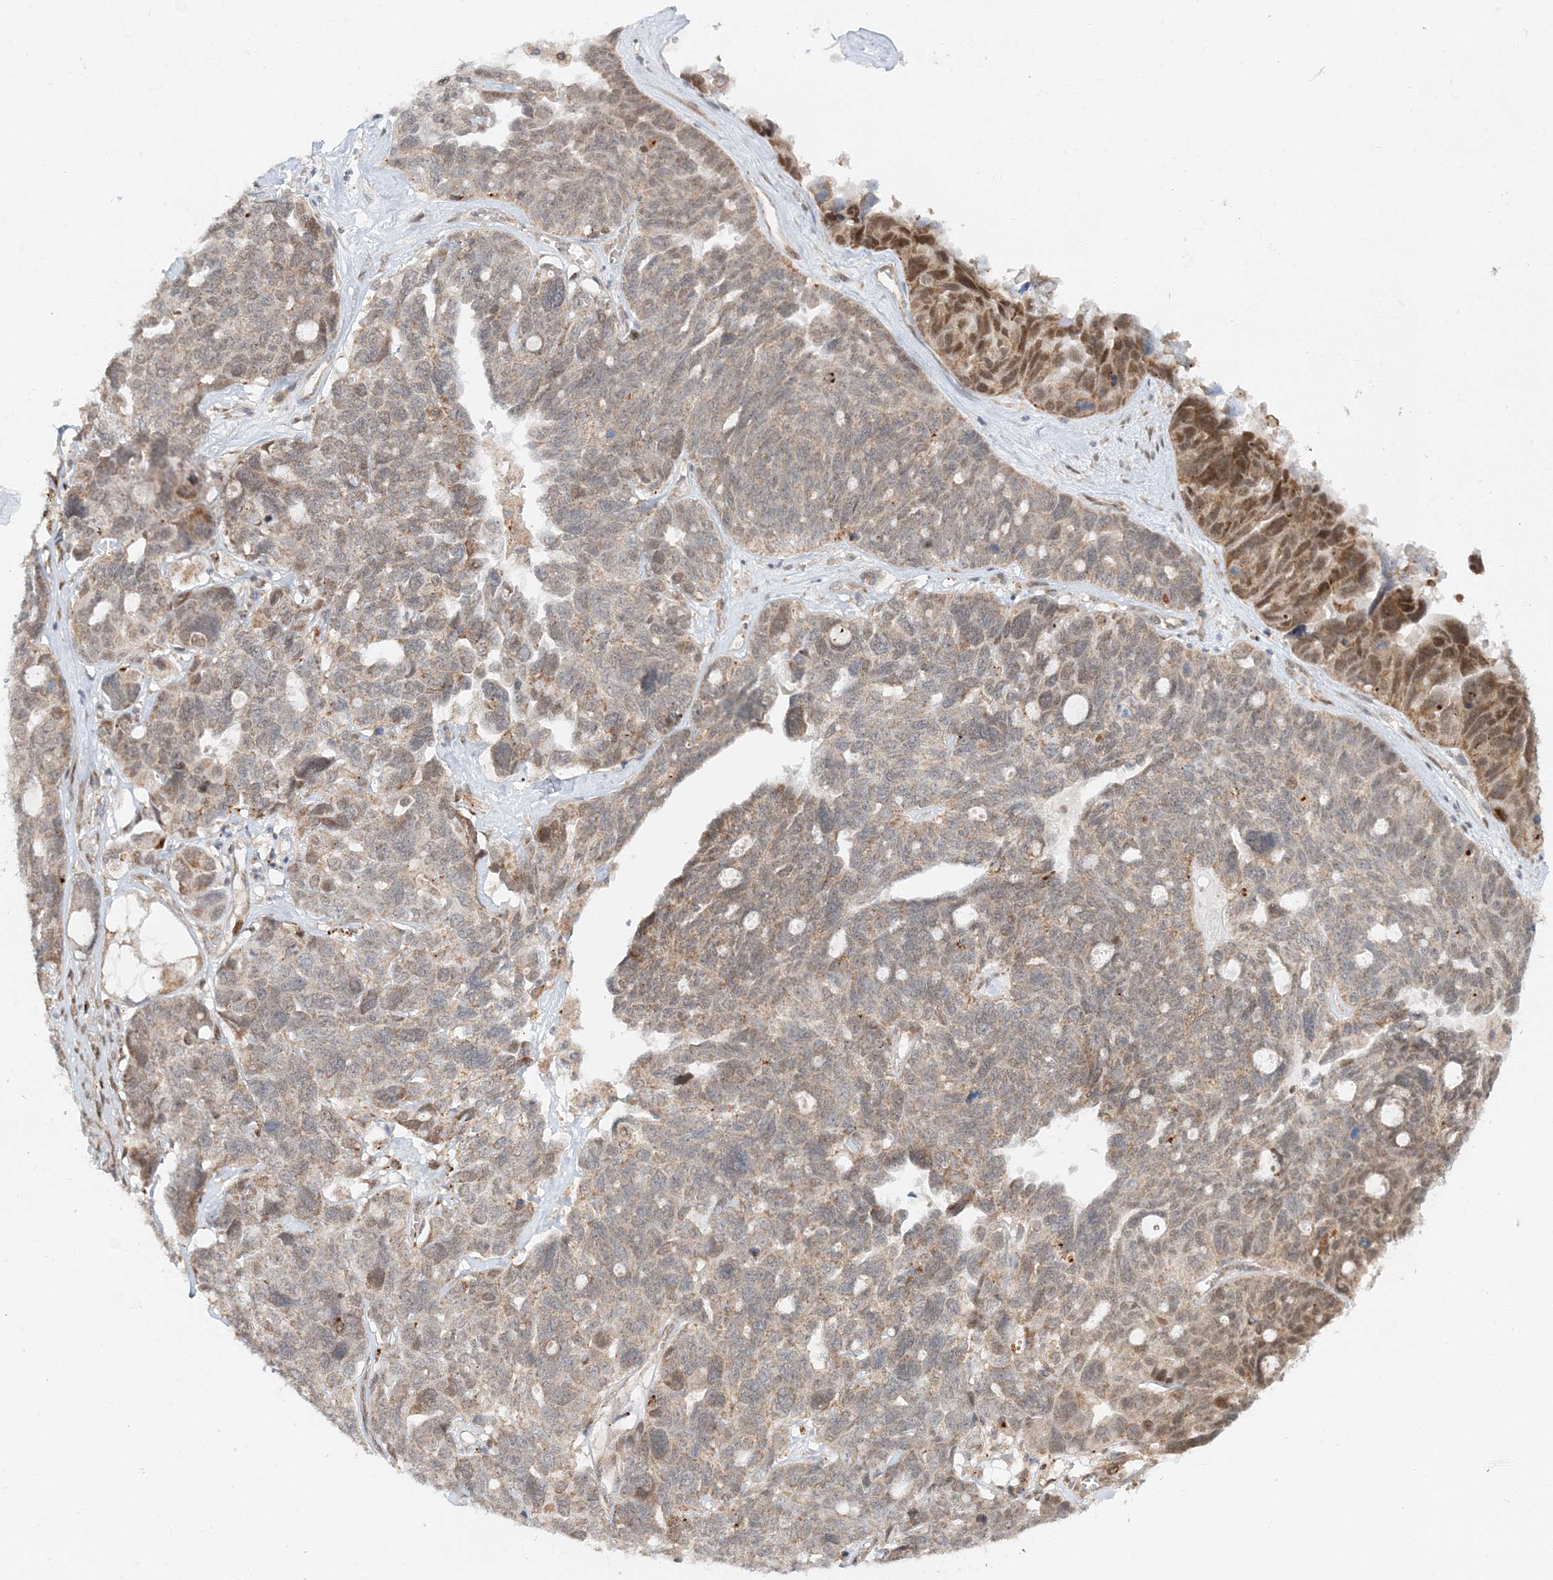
{"staining": {"intensity": "weak", "quantity": ">75%", "location": "cytoplasmic/membranous"}, "tissue": "ovarian cancer", "cell_type": "Tumor cells", "image_type": "cancer", "snomed": [{"axis": "morphology", "description": "Cystadenocarcinoma, serous, NOS"}, {"axis": "topography", "description": "Ovary"}], "caption": "Immunohistochemistry photomicrograph of neoplastic tissue: human ovarian serous cystadenocarcinoma stained using immunohistochemistry demonstrates low levels of weak protein expression localized specifically in the cytoplasmic/membranous of tumor cells, appearing as a cytoplasmic/membranous brown color.", "gene": "RAB11FIP2", "patient": {"sex": "female", "age": 79}}